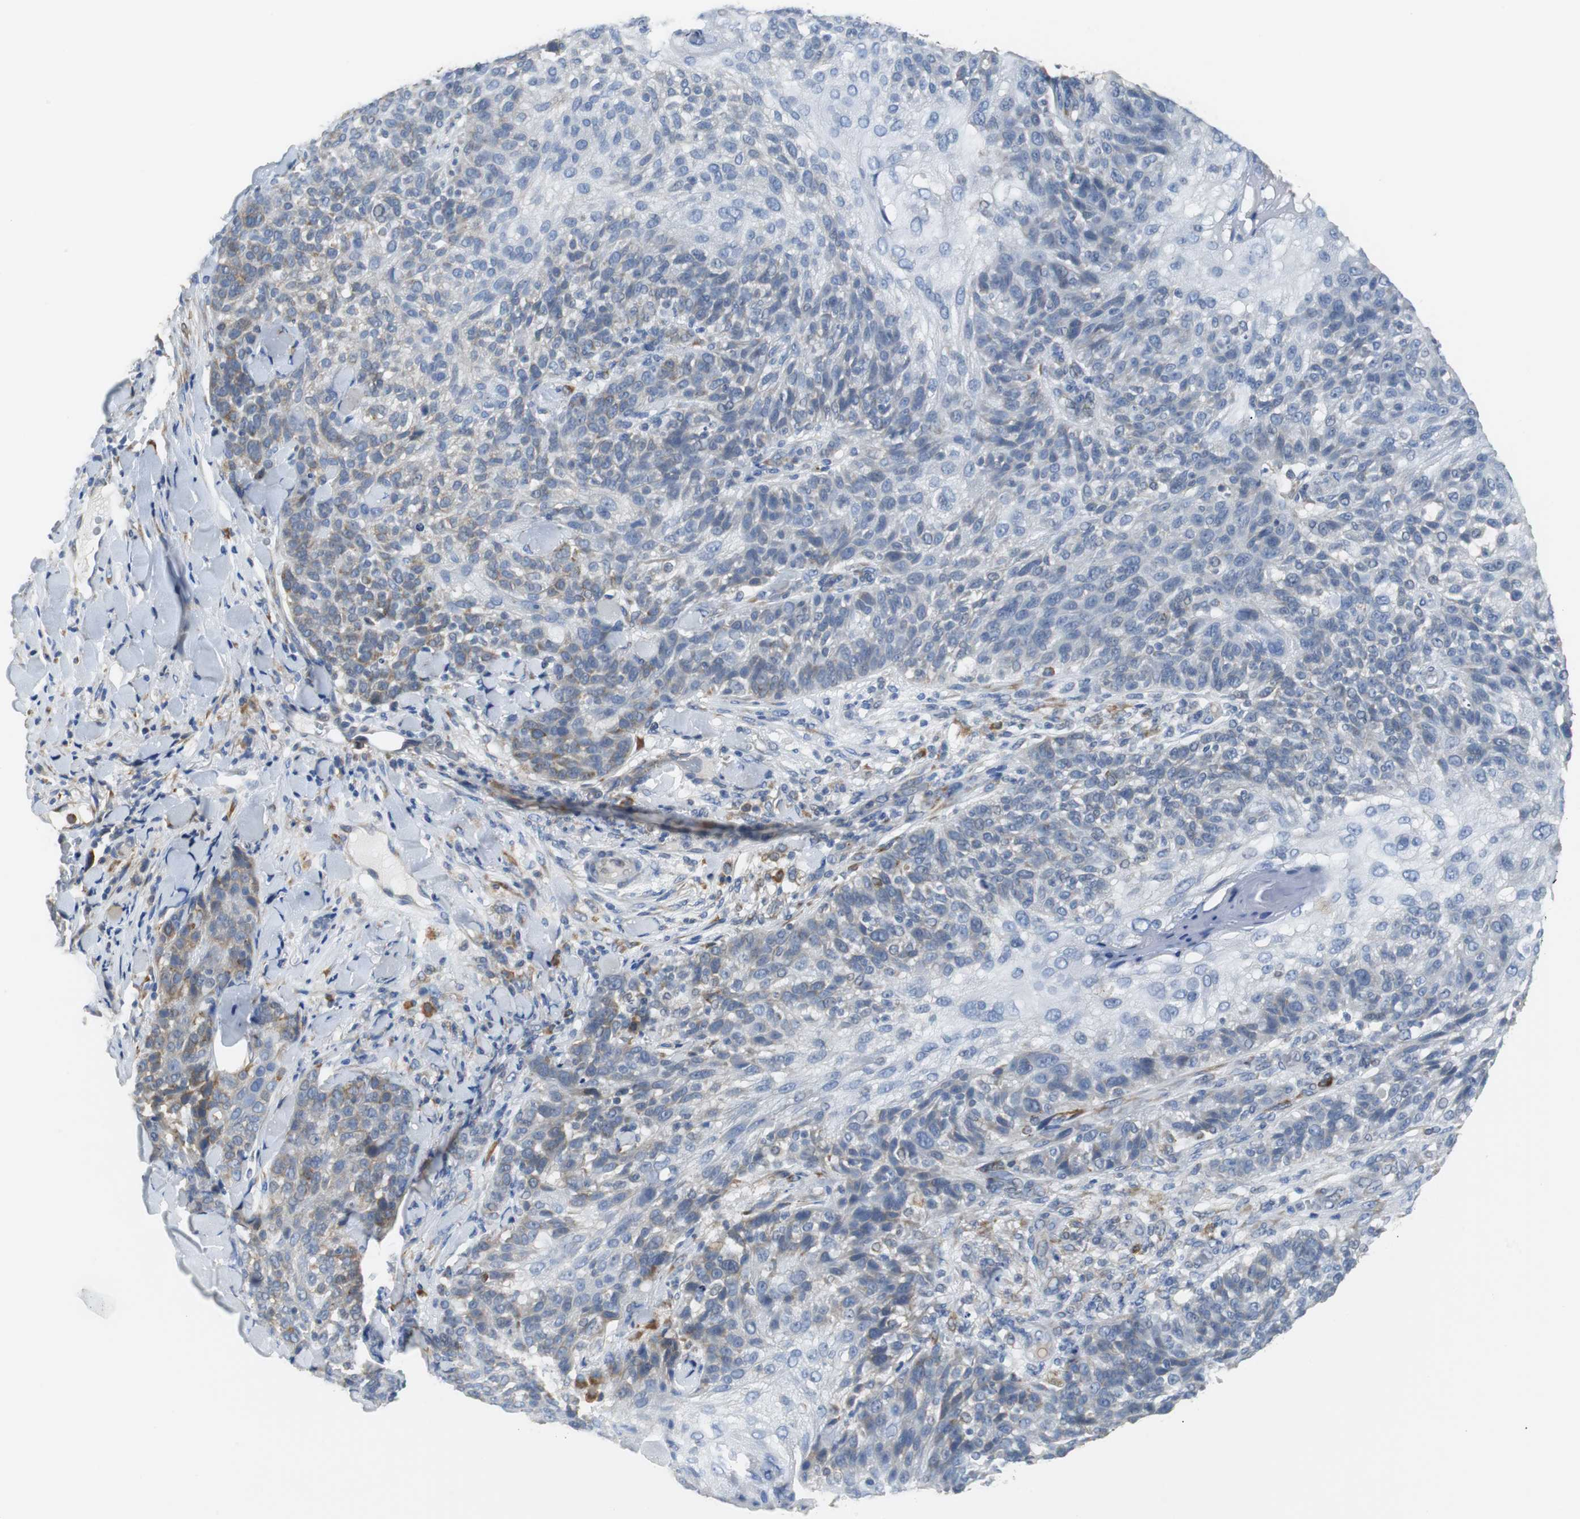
{"staining": {"intensity": "negative", "quantity": "none", "location": "none"}, "tissue": "skin cancer", "cell_type": "Tumor cells", "image_type": "cancer", "snomed": [{"axis": "morphology", "description": "Normal tissue, NOS"}, {"axis": "morphology", "description": "Squamous cell carcinoma, NOS"}, {"axis": "topography", "description": "Skin"}], "caption": "Tumor cells are negative for brown protein staining in squamous cell carcinoma (skin).", "gene": "PDIA4", "patient": {"sex": "female", "age": 83}}